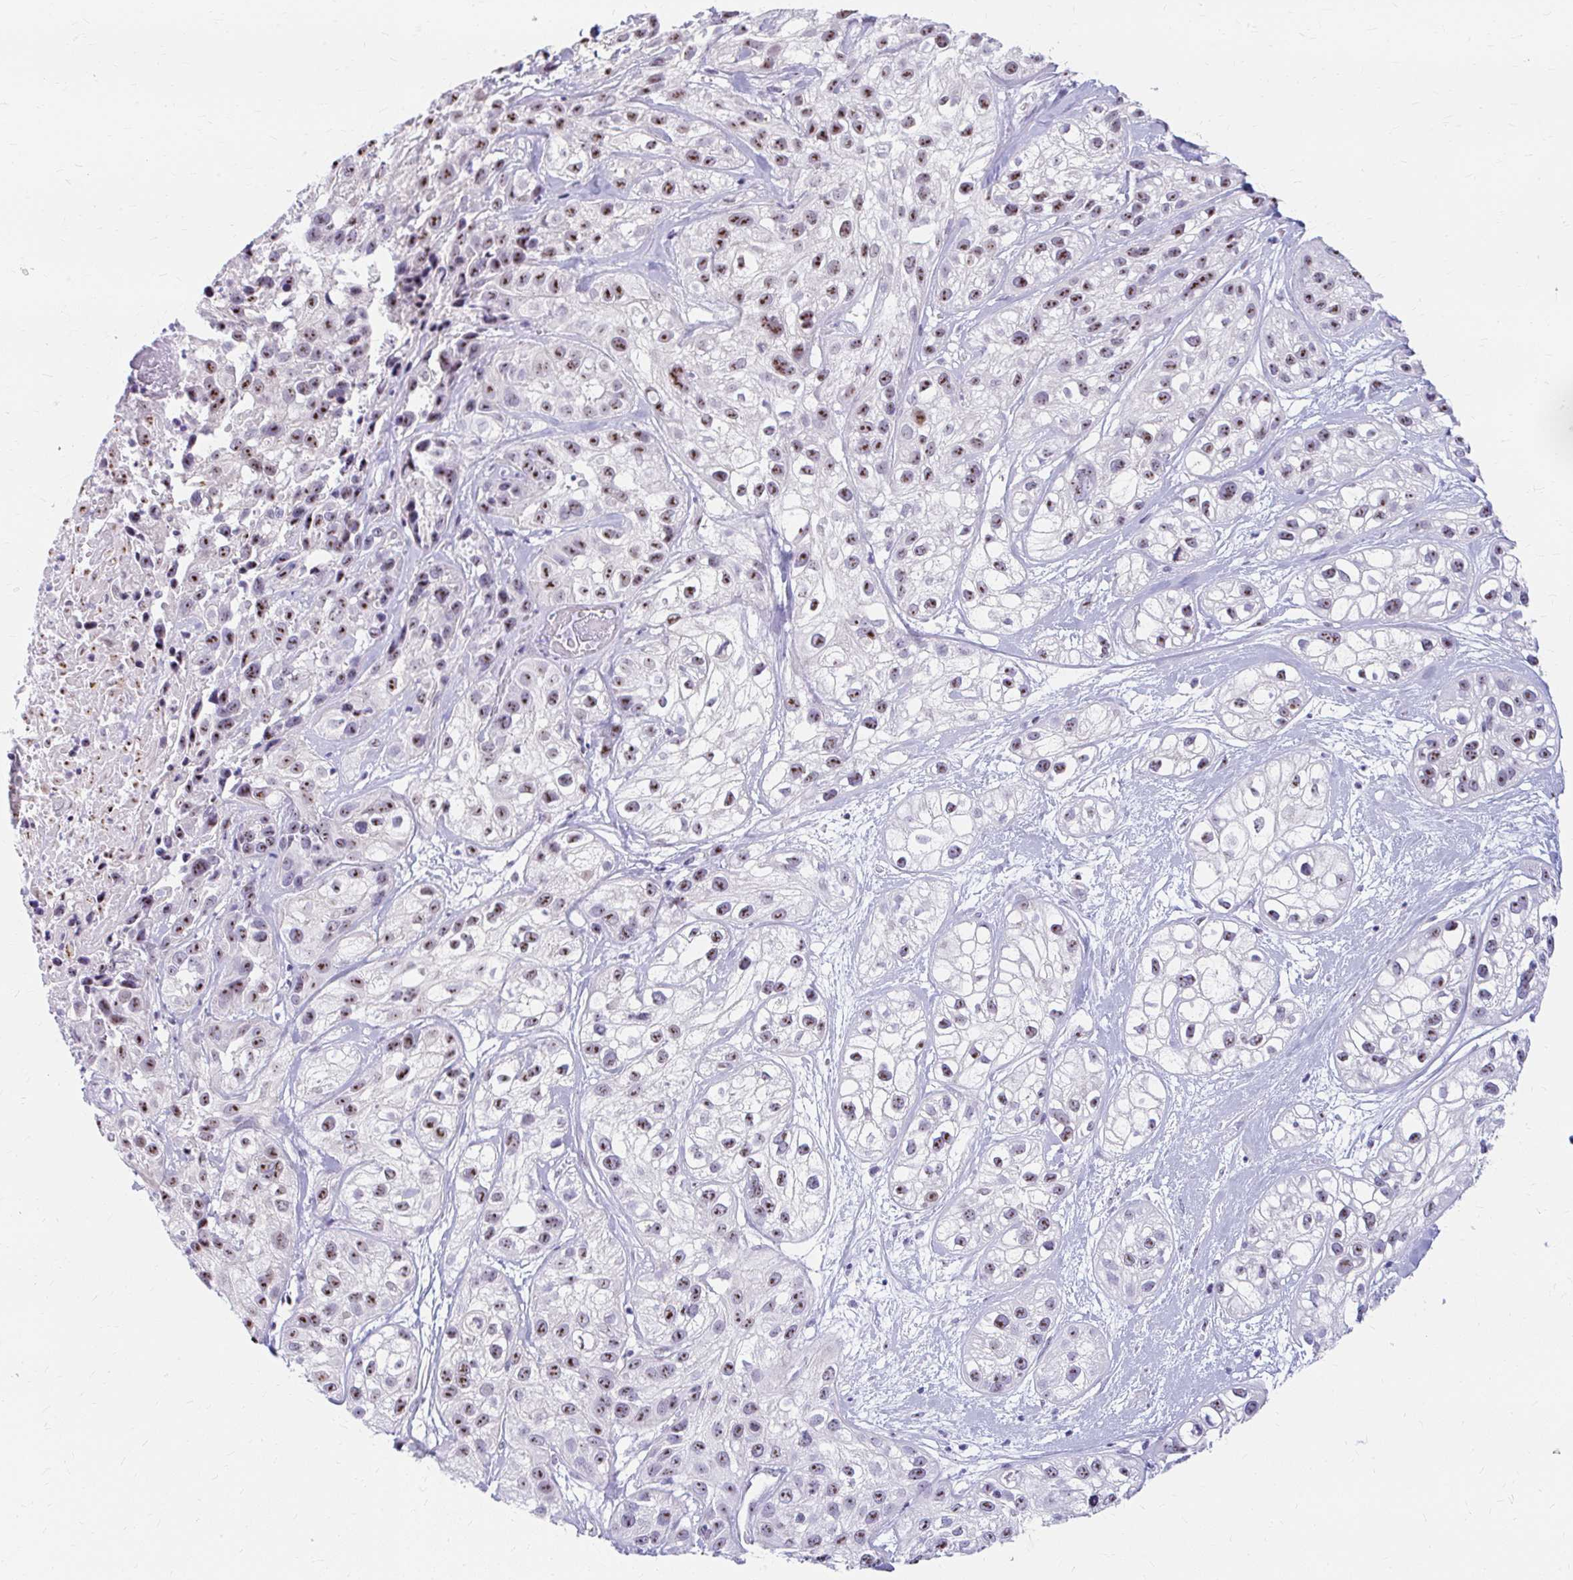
{"staining": {"intensity": "moderate", "quantity": ">75%", "location": "nuclear"}, "tissue": "skin cancer", "cell_type": "Tumor cells", "image_type": "cancer", "snomed": [{"axis": "morphology", "description": "Squamous cell carcinoma, NOS"}, {"axis": "topography", "description": "Skin"}], "caption": "Human squamous cell carcinoma (skin) stained with a protein marker shows moderate staining in tumor cells.", "gene": "FTSJ3", "patient": {"sex": "male", "age": 82}}